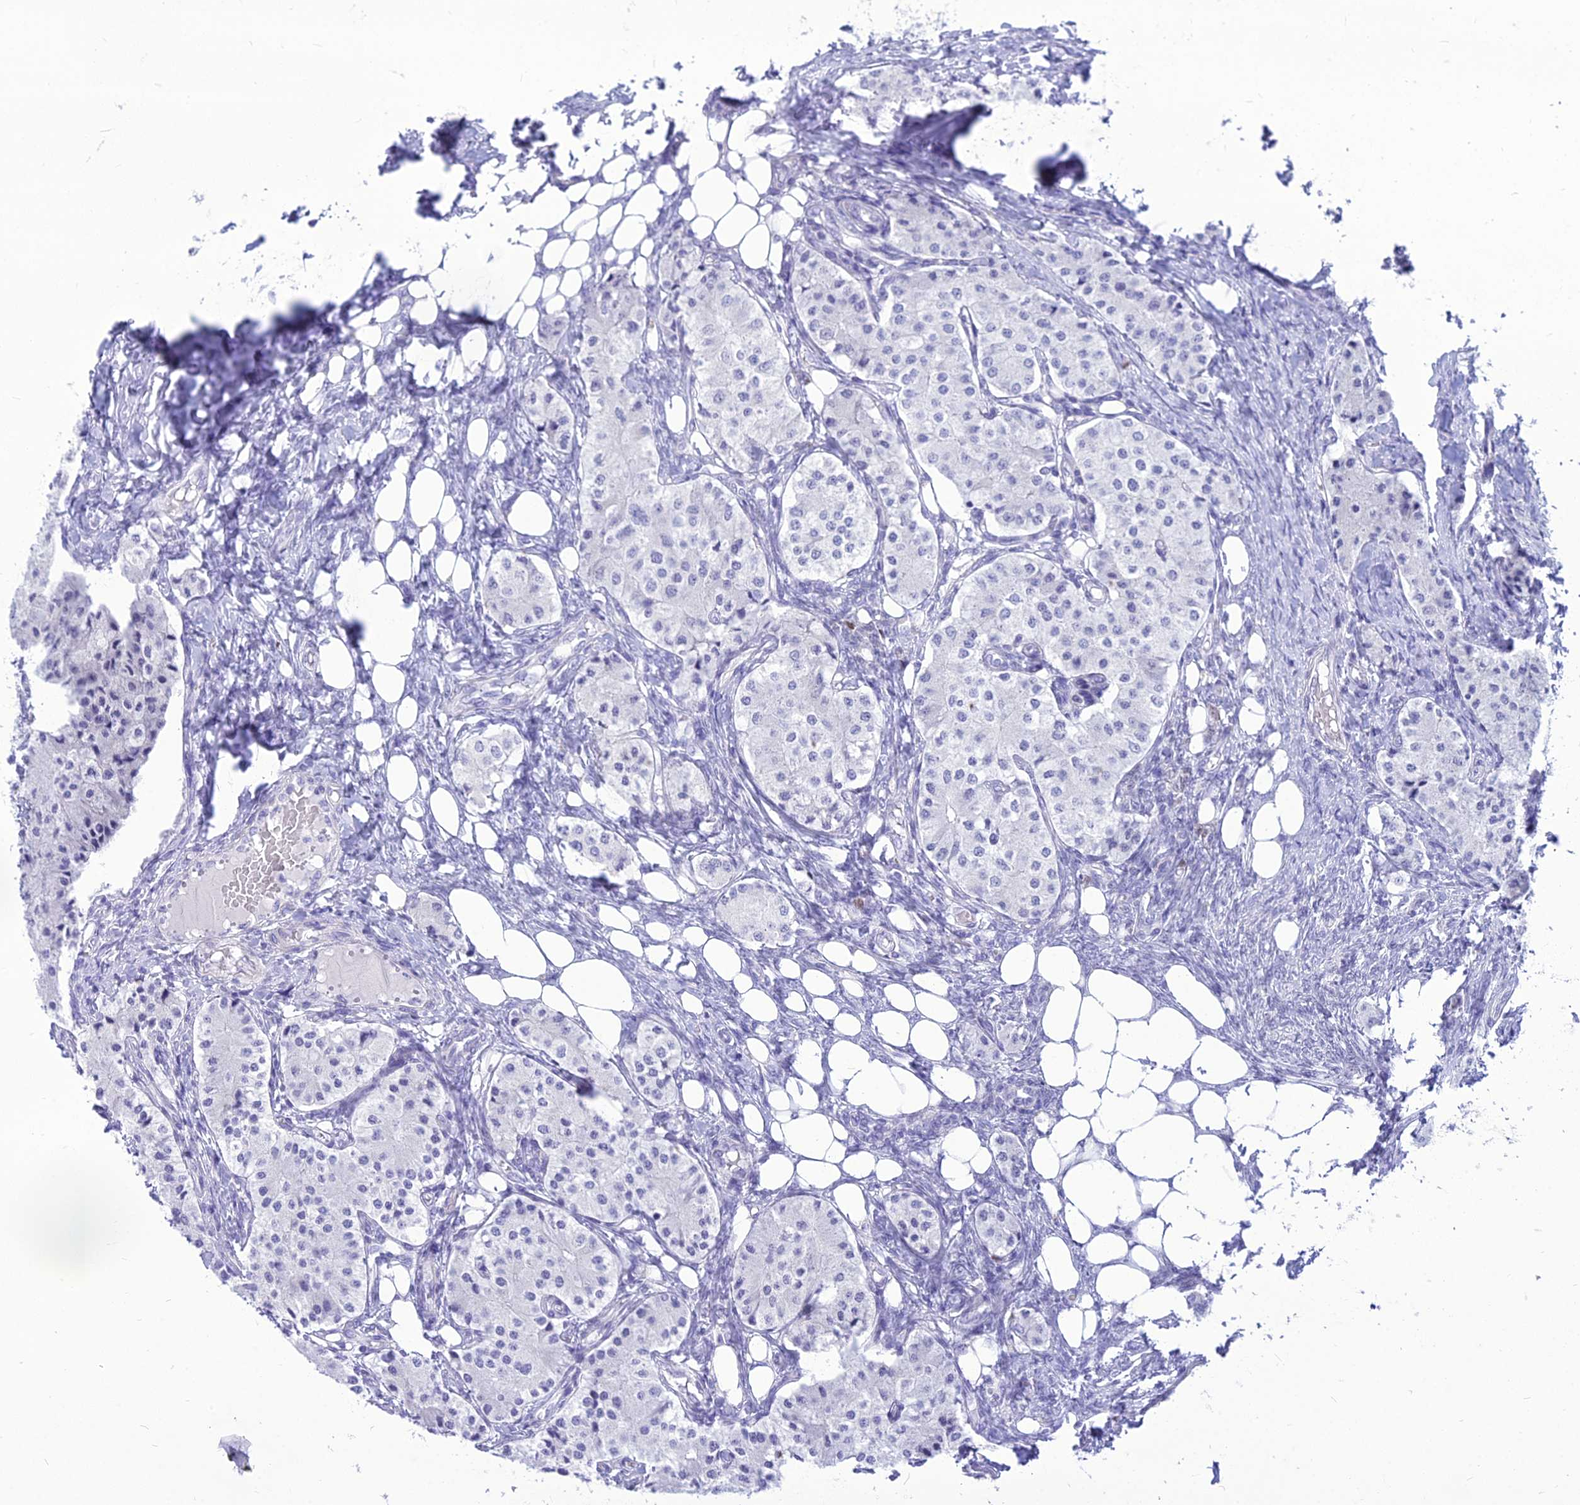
{"staining": {"intensity": "negative", "quantity": "none", "location": "none"}, "tissue": "carcinoid", "cell_type": "Tumor cells", "image_type": "cancer", "snomed": [{"axis": "morphology", "description": "Carcinoid, malignant, NOS"}, {"axis": "topography", "description": "Colon"}], "caption": "A high-resolution histopathology image shows immunohistochemistry (IHC) staining of carcinoid, which demonstrates no significant positivity in tumor cells.", "gene": "DHX40", "patient": {"sex": "female", "age": 52}}